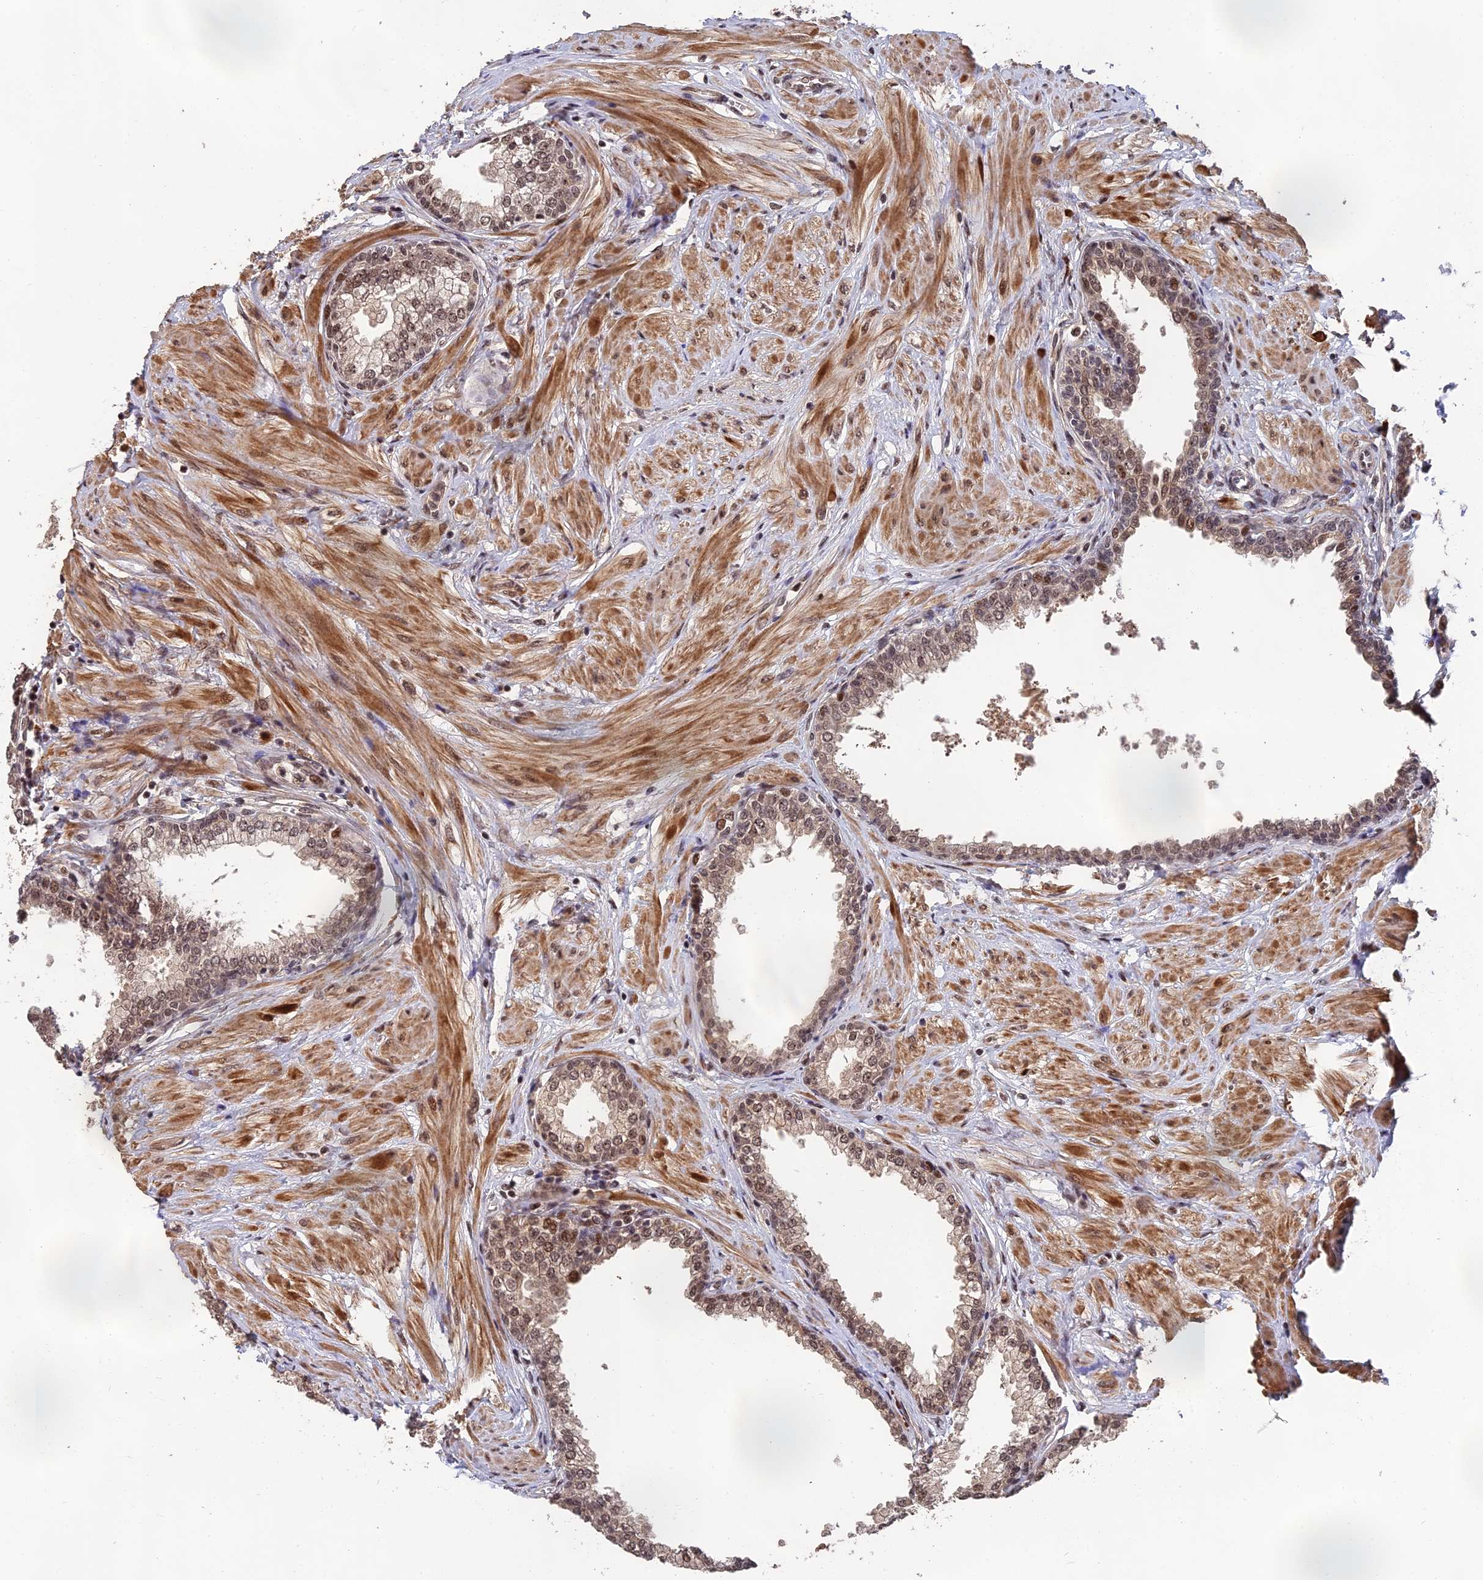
{"staining": {"intensity": "moderate", "quantity": ">75%", "location": "cytoplasmic/membranous,nuclear"}, "tissue": "prostate", "cell_type": "Glandular cells", "image_type": "normal", "snomed": [{"axis": "morphology", "description": "Normal tissue, NOS"}, {"axis": "morphology", "description": "Urothelial carcinoma, Low grade"}, {"axis": "topography", "description": "Urinary bladder"}, {"axis": "topography", "description": "Prostate"}], "caption": "Immunohistochemistry (IHC) (DAB (3,3'-diaminobenzidine)) staining of normal human prostate reveals moderate cytoplasmic/membranous,nuclear protein expression in about >75% of glandular cells. Immunohistochemistry stains the protein in brown and the nuclei are stained blue.", "gene": "OSBPL1A", "patient": {"sex": "male", "age": 60}}